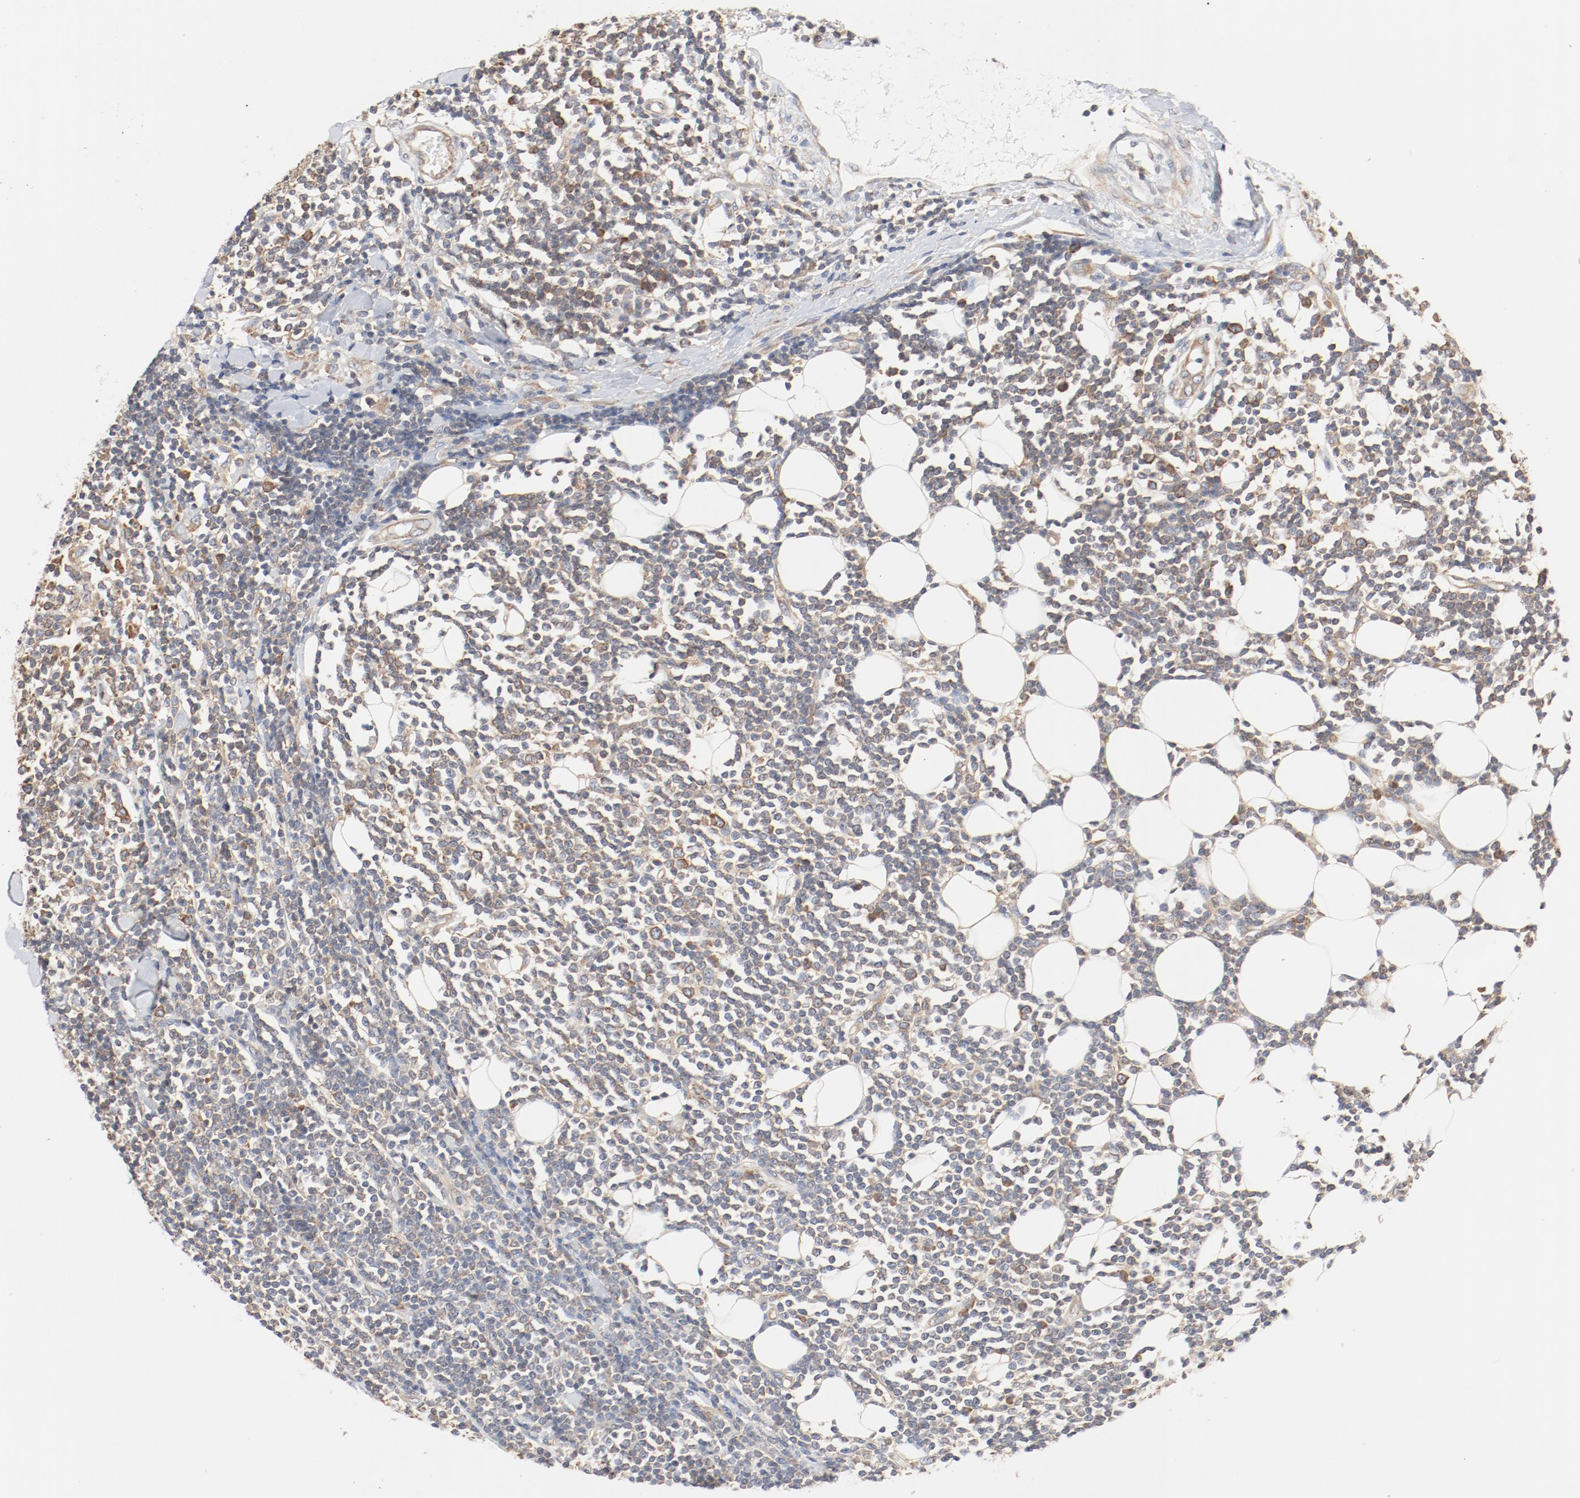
{"staining": {"intensity": "weak", "quantity": ">75%", "location": "cytoplasmic/membranous"}, "tissue": "lymphoma", "cell_type": "Tumor cells", "image_type": "cancer", "snomed": [{"axis": "morphology", "description": "Malignant lymphoma, non-Hodgkin's type, Low grade"}, {"axis": "topography", "description": "Soft tissue"}], "caption": "Immunohistochemical staining of malignant lymphoma, non-Hodgkin's type (low-grade) displays low levels of weak cytoplasmic/membranous expression in about >75% of tumor cells.", "gene": "RPS6", "patient": {"sex": "male", "age": 92}}